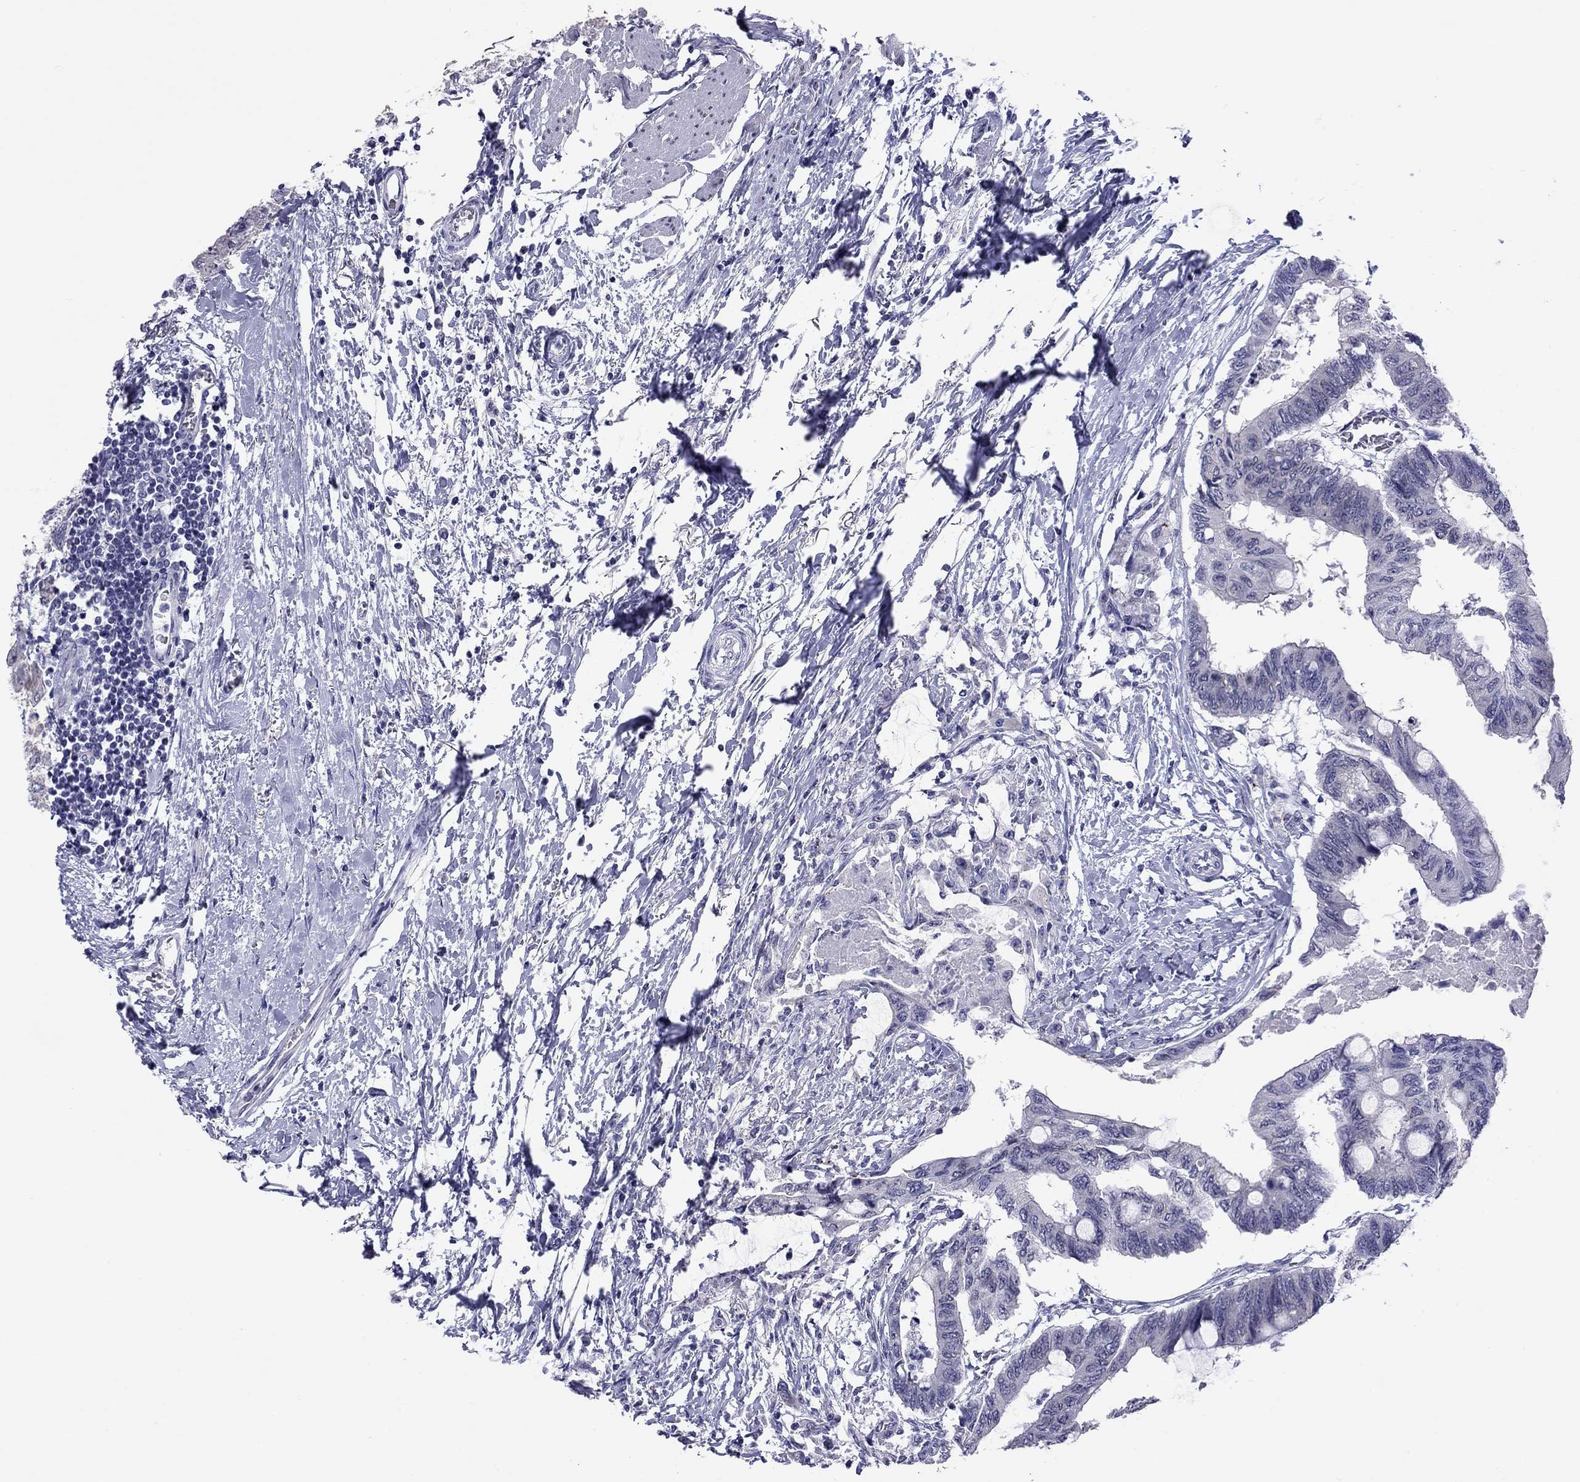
{"staining": {"intensity": "negative", "quantity": "none", "location": "none"}, "tissue": "colorectal cancer", "cell_type": "Tumor cells", "image_type": "cancer", "snomed": [{"axis": "morphology", "description": "Normal tissue, NOS"}, {"axis": "morphology", "description": "Adenocarcinoma, NOS"}, {"axis": "topography", "description": "Rectum"}, {"axis": "topography", "description": "Peripheral nerve tissue"}], "caption": "An image of human colorectal cancer (adenocarcinoma) is negative for staining in tumor cells.", "gene": "ARMC12", "patient": {"sex": "male", "age": 92}}